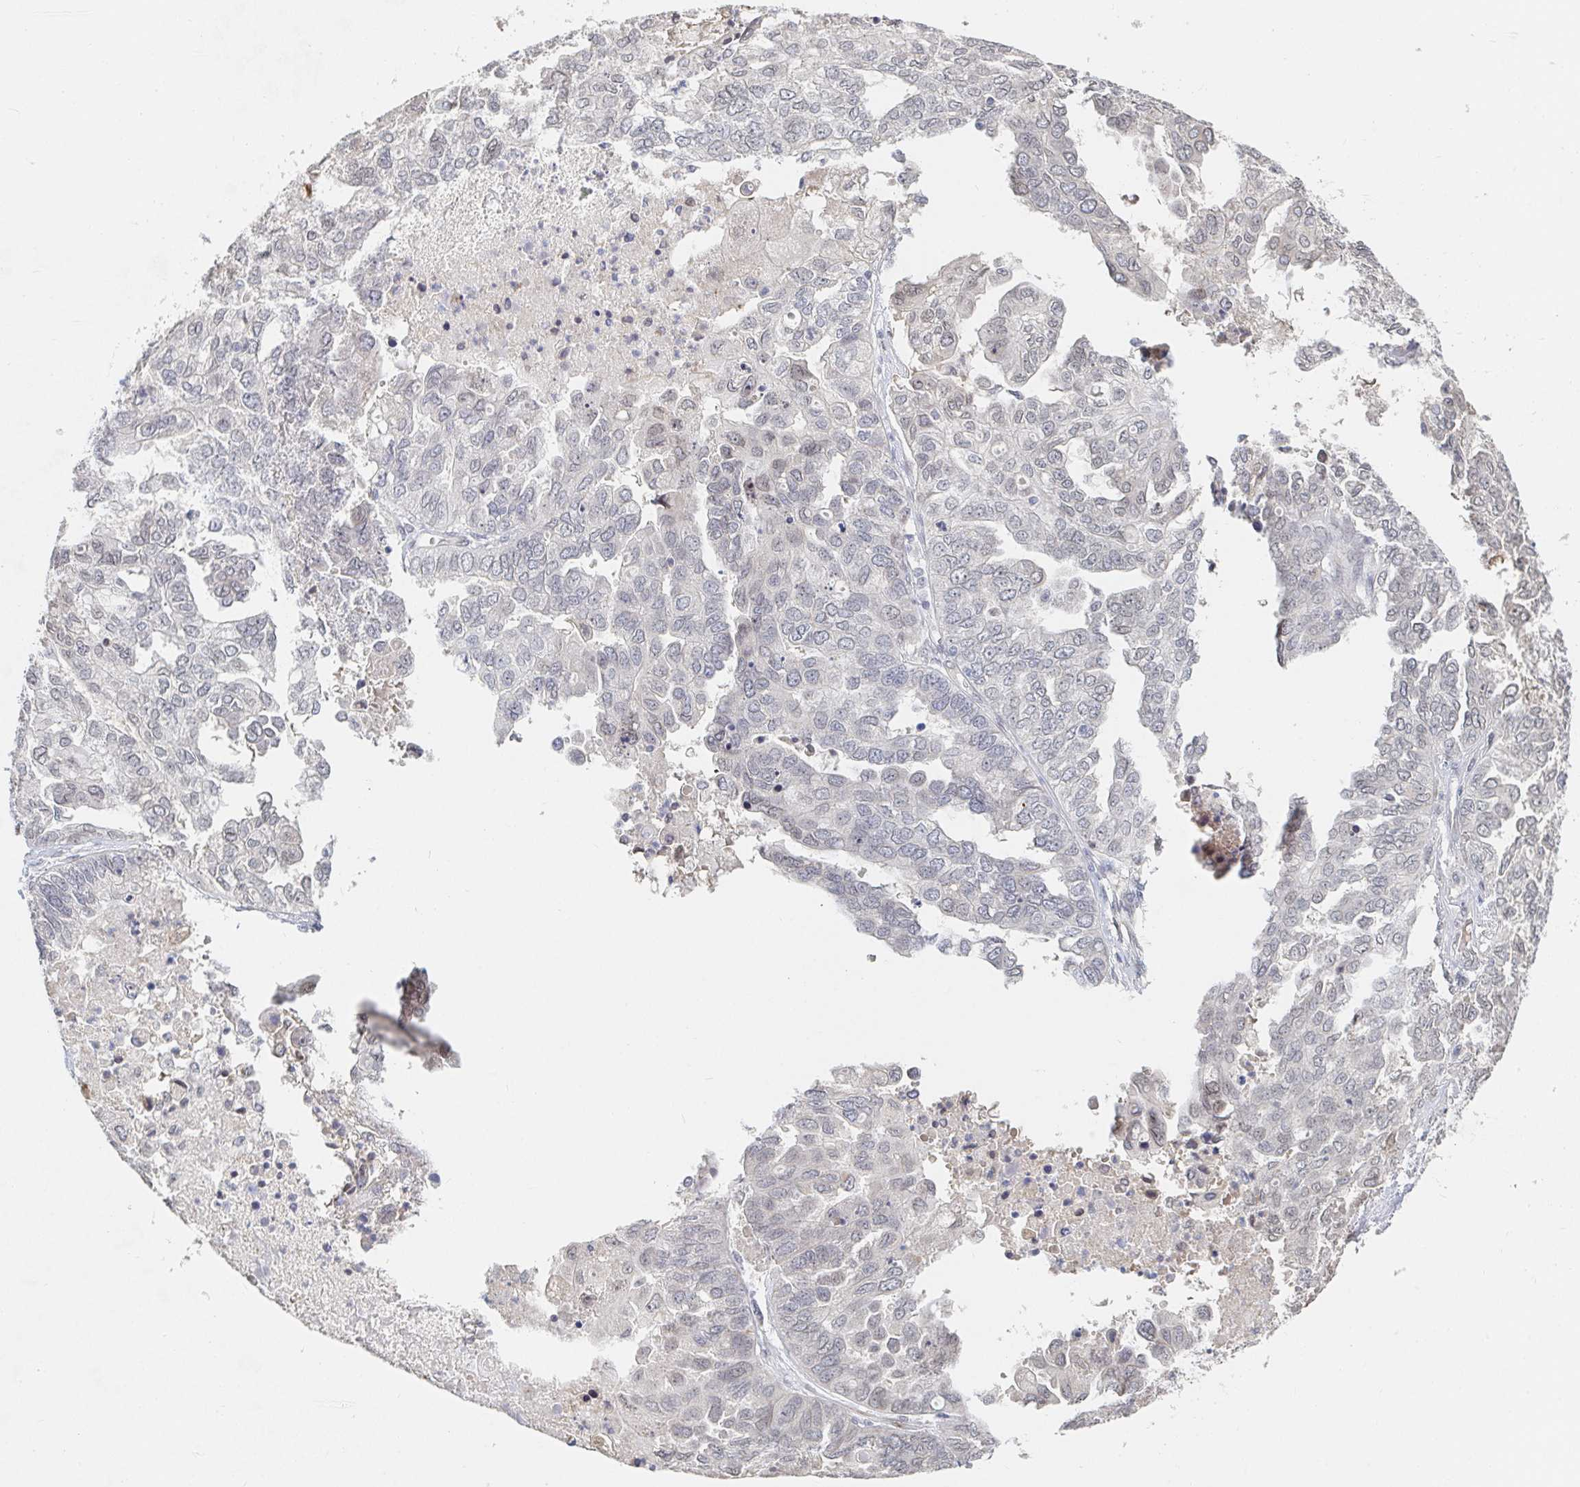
{"staining": {"intensity": "negative", "quantity": "none", "location": "none"}, "tissue": "ovarian cancer", "cell_type": "Tumor cells", "image_type": "cancer", "snomed": [{"axis": "morphology", "description": "Cystadenocarcinoma, serous, NOS"}, {"axis": "topography", "description": "Ovary"}], "caption": "High power microscopy photomicrograph of an IHC micrograph of ovarian serous cystadenocarcinoma, revealing no significant staining in tumor cells.", "gene": "CHD2", "patient": {"sex": "female", "age": 53}}